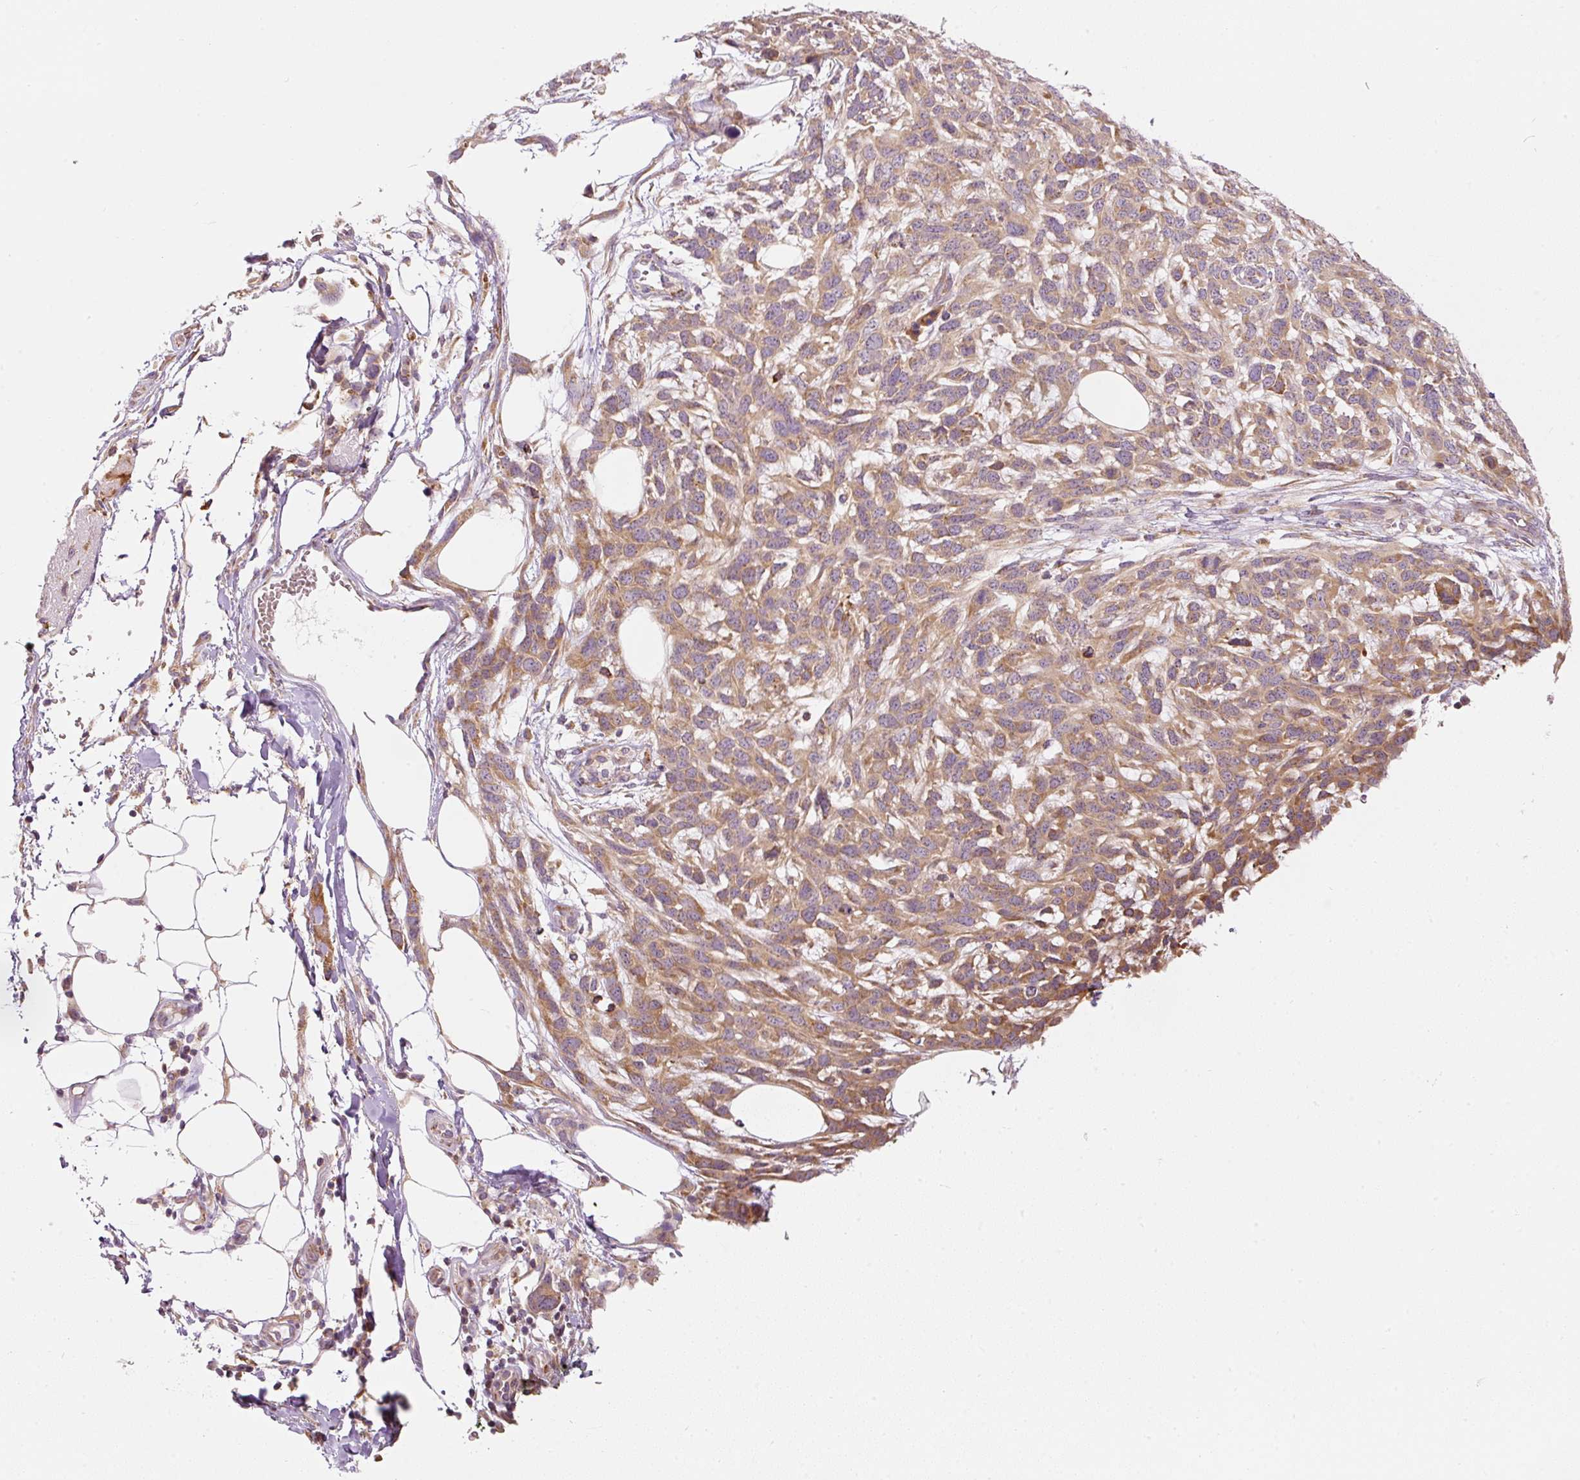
{"staining": {"intensity": "moderate", "quantity": ">75%", "location": "cytoplasmic/membranous"}, "tissue": "melanoma", "cell_type": "Tumor cells", "image_type": "cancer", "snomed": [{"axis": "morphology", "description": "Normal morphology"}, {"axis": "morphology", "description": "Malignant melanoma, NOS"}, {"axis": "topography", "description": "Skin"}], "caption": "About >75% of tumor cells in human malignant melanoma exhibit moderate cytoplasmic/membranous protein positivity as visualized by brown immunohistochemical staining.", "gene": "SNAPC5", "patient": {"sex": "female", "age": 72}}